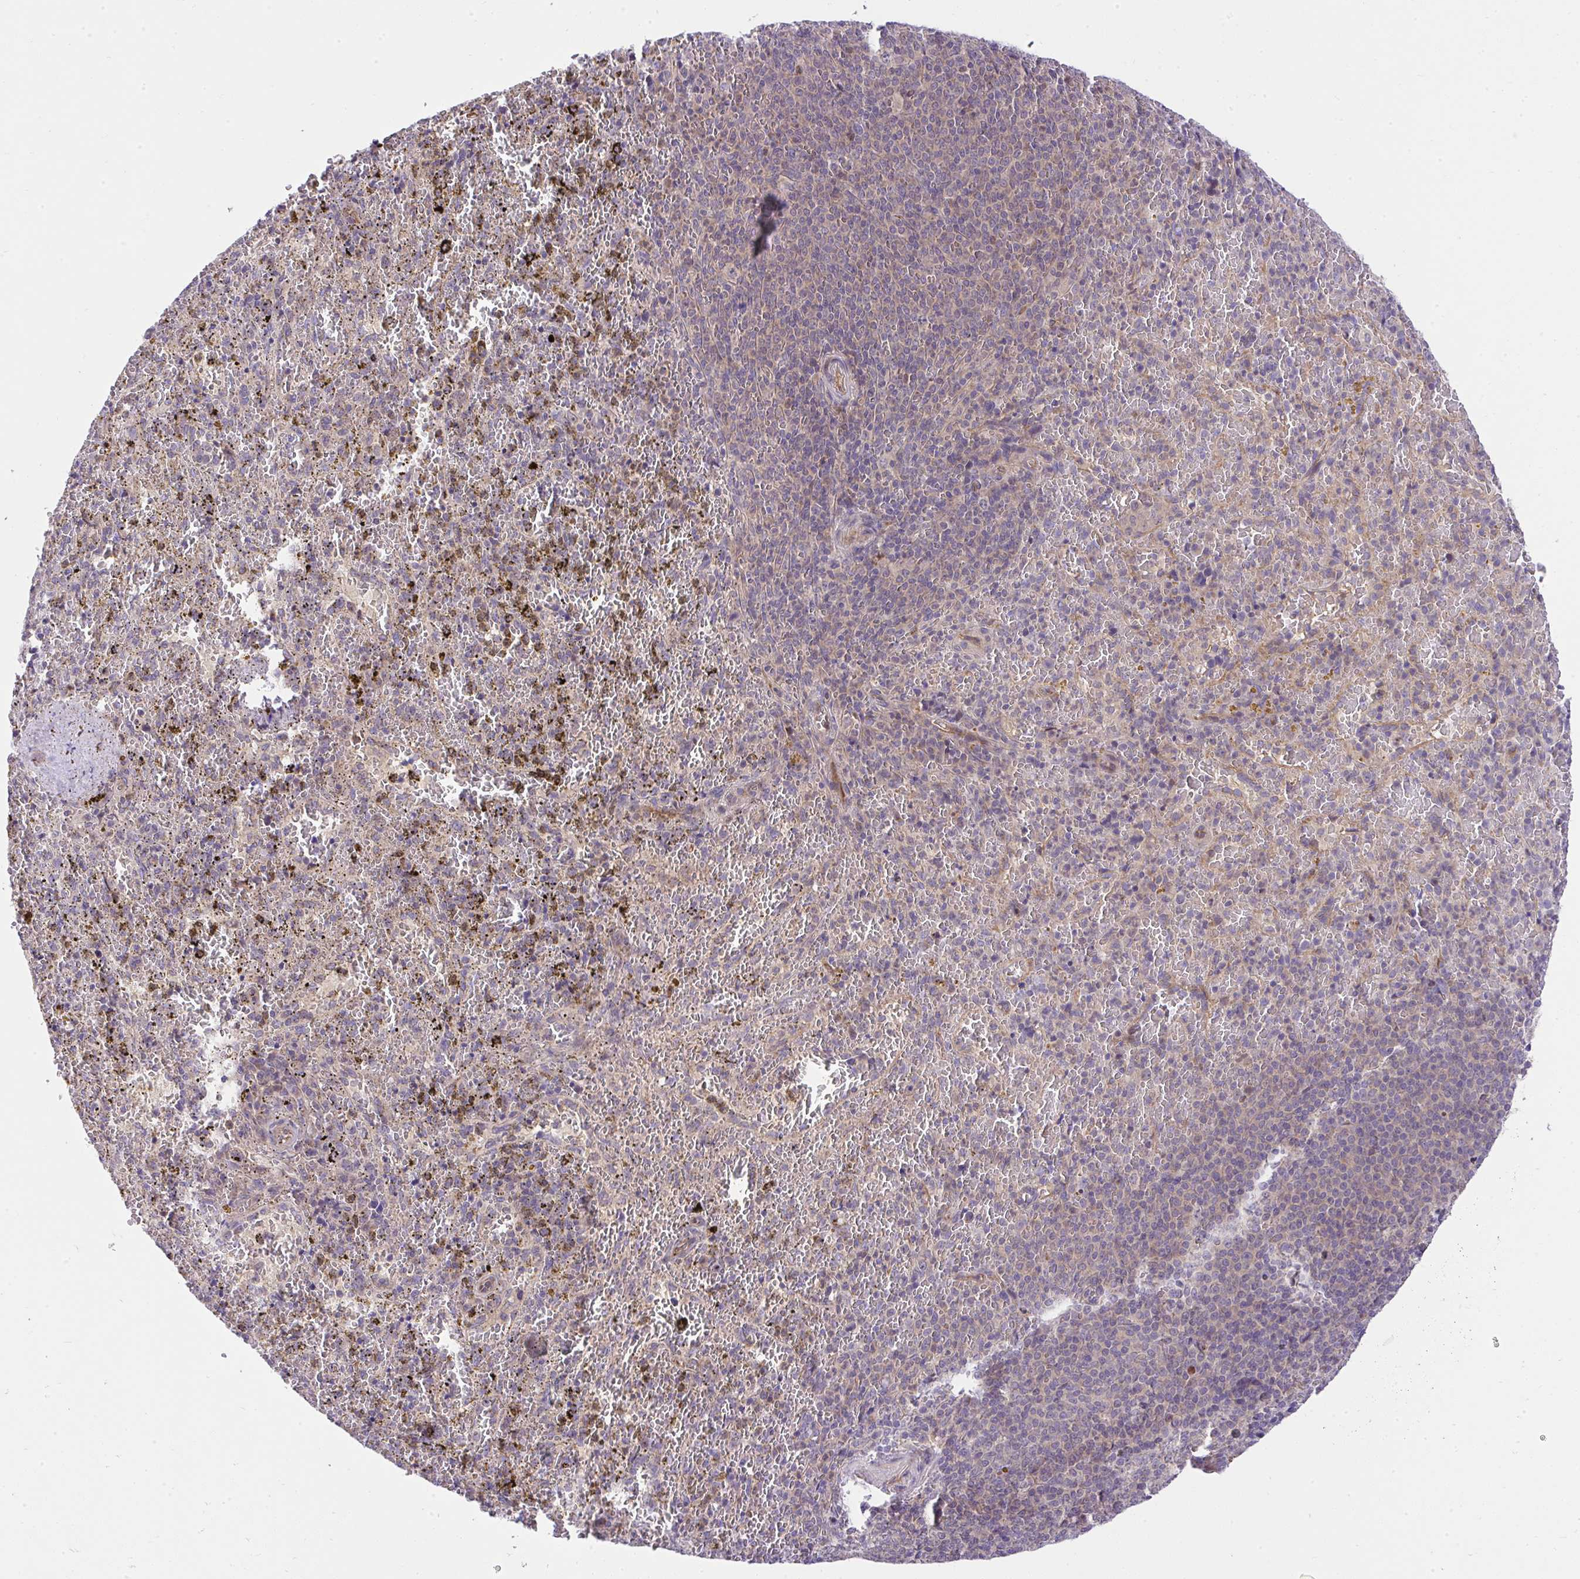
{"staining": {"intensity": "weak", "quantity": "<25%", "location": "cytoplasmic/membranous"}, "tissue": "spleen", "cell_type": "Cells in red pulp", "image_type": "normal", "snomed": [{"axis": "morphology", "description": "Normal tissue, NOS"}, {"axis": "topography", "description": "Spleen"}], "caption": "Histopathology image shows no significant protein staining in cells in red pulp of benign spleen. Brightfield microscopy of immunohistochemistry (IHC) stained with DAB (brown) and hematoxylin (blue), captured at high magnification.", "gene": "CHIA", "patient": {"sex": "female", "age": 50}}